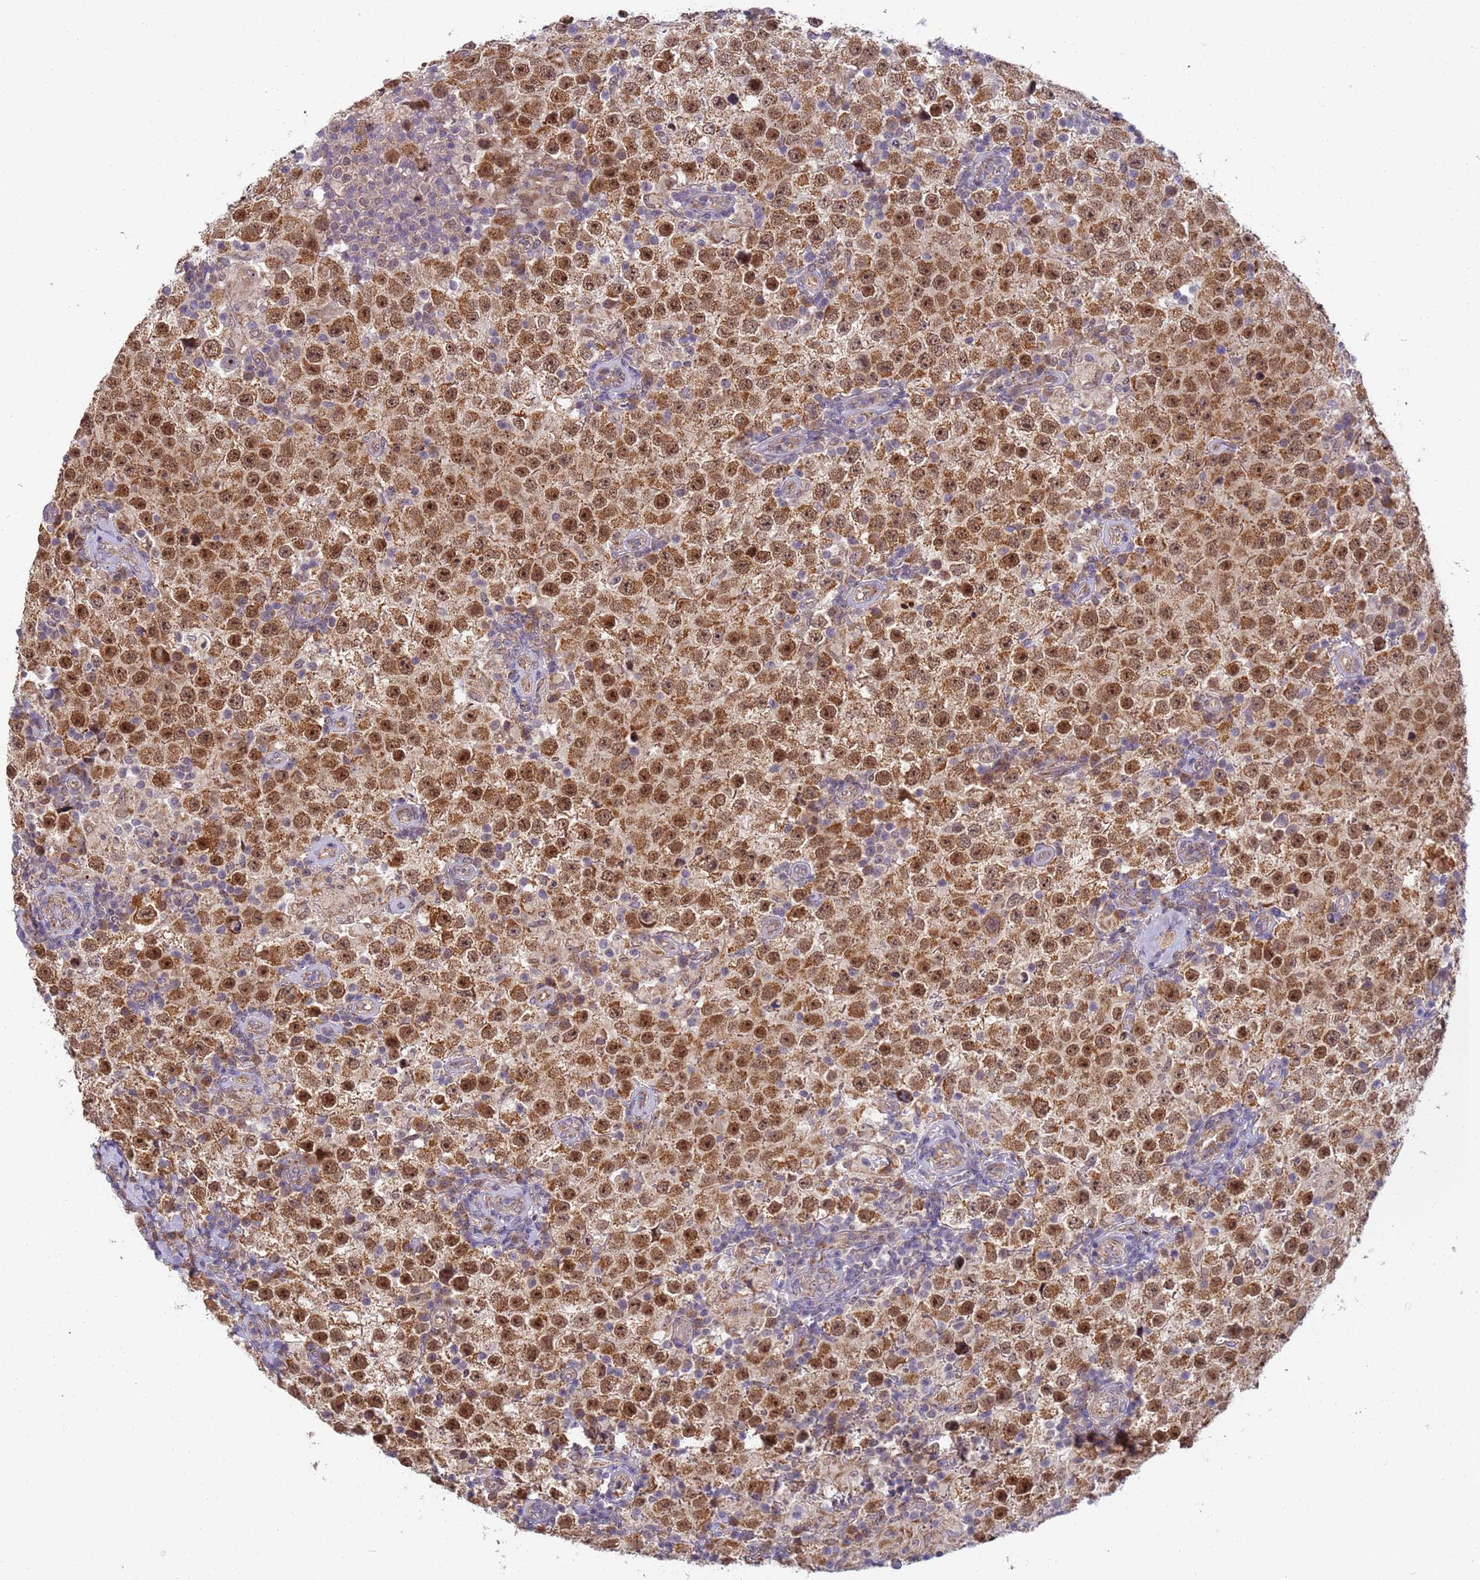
{"staining": {"intensity": "moderate", "quantity": ">75%", "location": "cytoplasmic/membranous,nuclear"}, "tissue": "testis cancer", "cell_type": "Tumor cells", "image_type": "cancer", "snomed": [{"axis": "morphology", "description": "Normal tissue, NOS"}, {"axis": "morphology", "description": "Urothelial carcinoma, High grade"}, {"axis": "morphology", "description": "Seminoma, NOS"}, {"axis": "morphology", "description": "Carcinoma, Embryonal, NOS"}, {"axis": "topography", "description": "Urinary bladder"}, {"axis": "topography", "description": "Testis"}], "caption": "This image displays embryonal carcinoma (testis) stained with IHC to label a protein in brown. The cytoplasmic/membranous and nuclear of tumor cells show moderate positivity for the protein. Nuclei are counter-stained blue.", "gene": "RAPGEF3", "patient": {"sex": "male", "age": 41}}